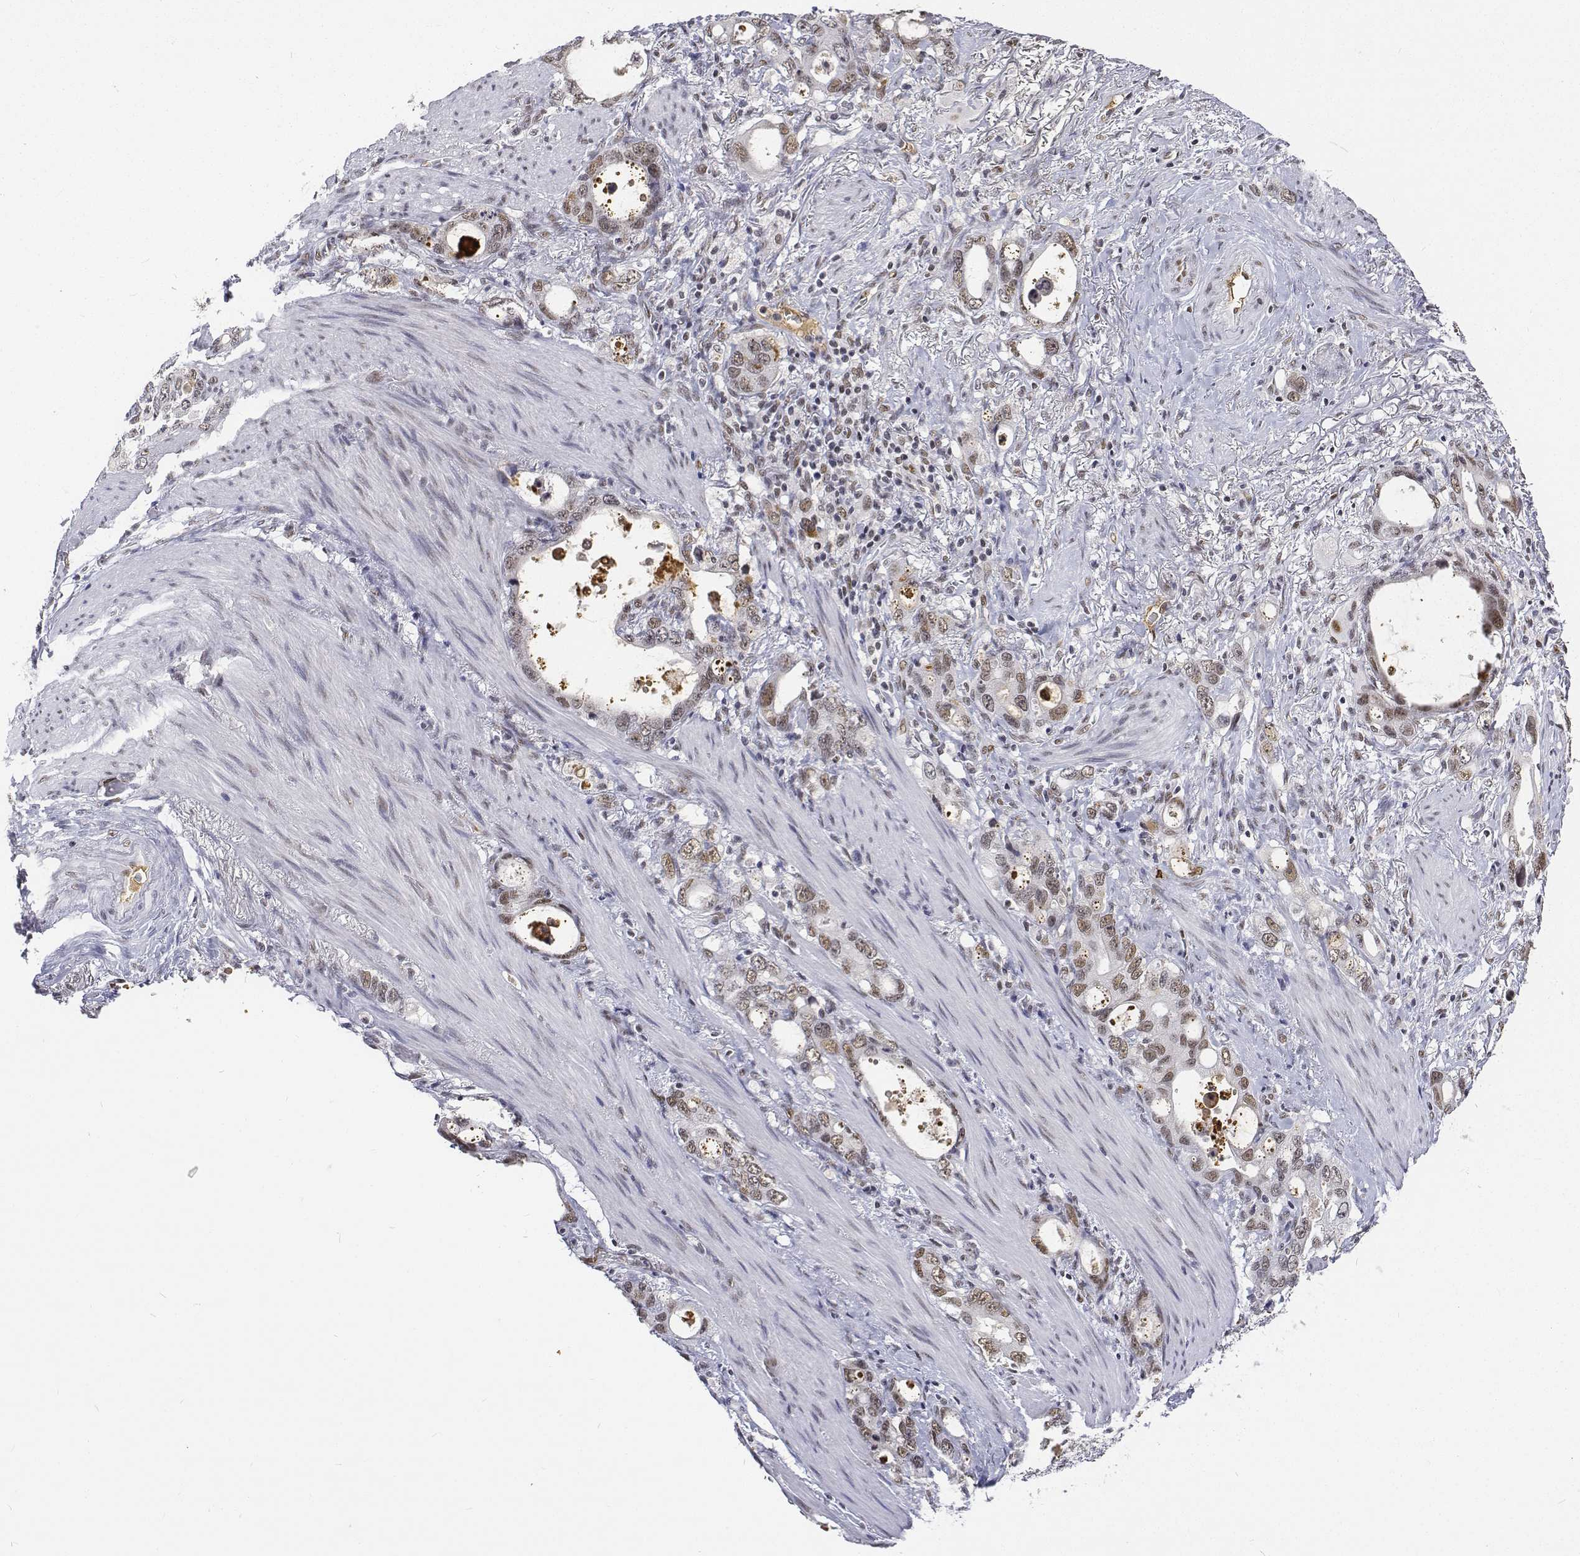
{"staining": {"intensity": "weak", "quantity": "25%-75%", "location": "nuclear"}, "tissue": "stomach cancer", "cell_type": "Tumor cells", "image_type": "cancer", "snomed": [{"axis": "morphology", "description": "Adenocarcinoma, NOS"}, {"axis": "topography", "description": "Stomach, upper"}], "caption": "Human stomach cancer stained with a protein marker reveals weak staining in tumor cells.", "gene": "ATRX", "patient": {"sex": "male", "age": 74}}